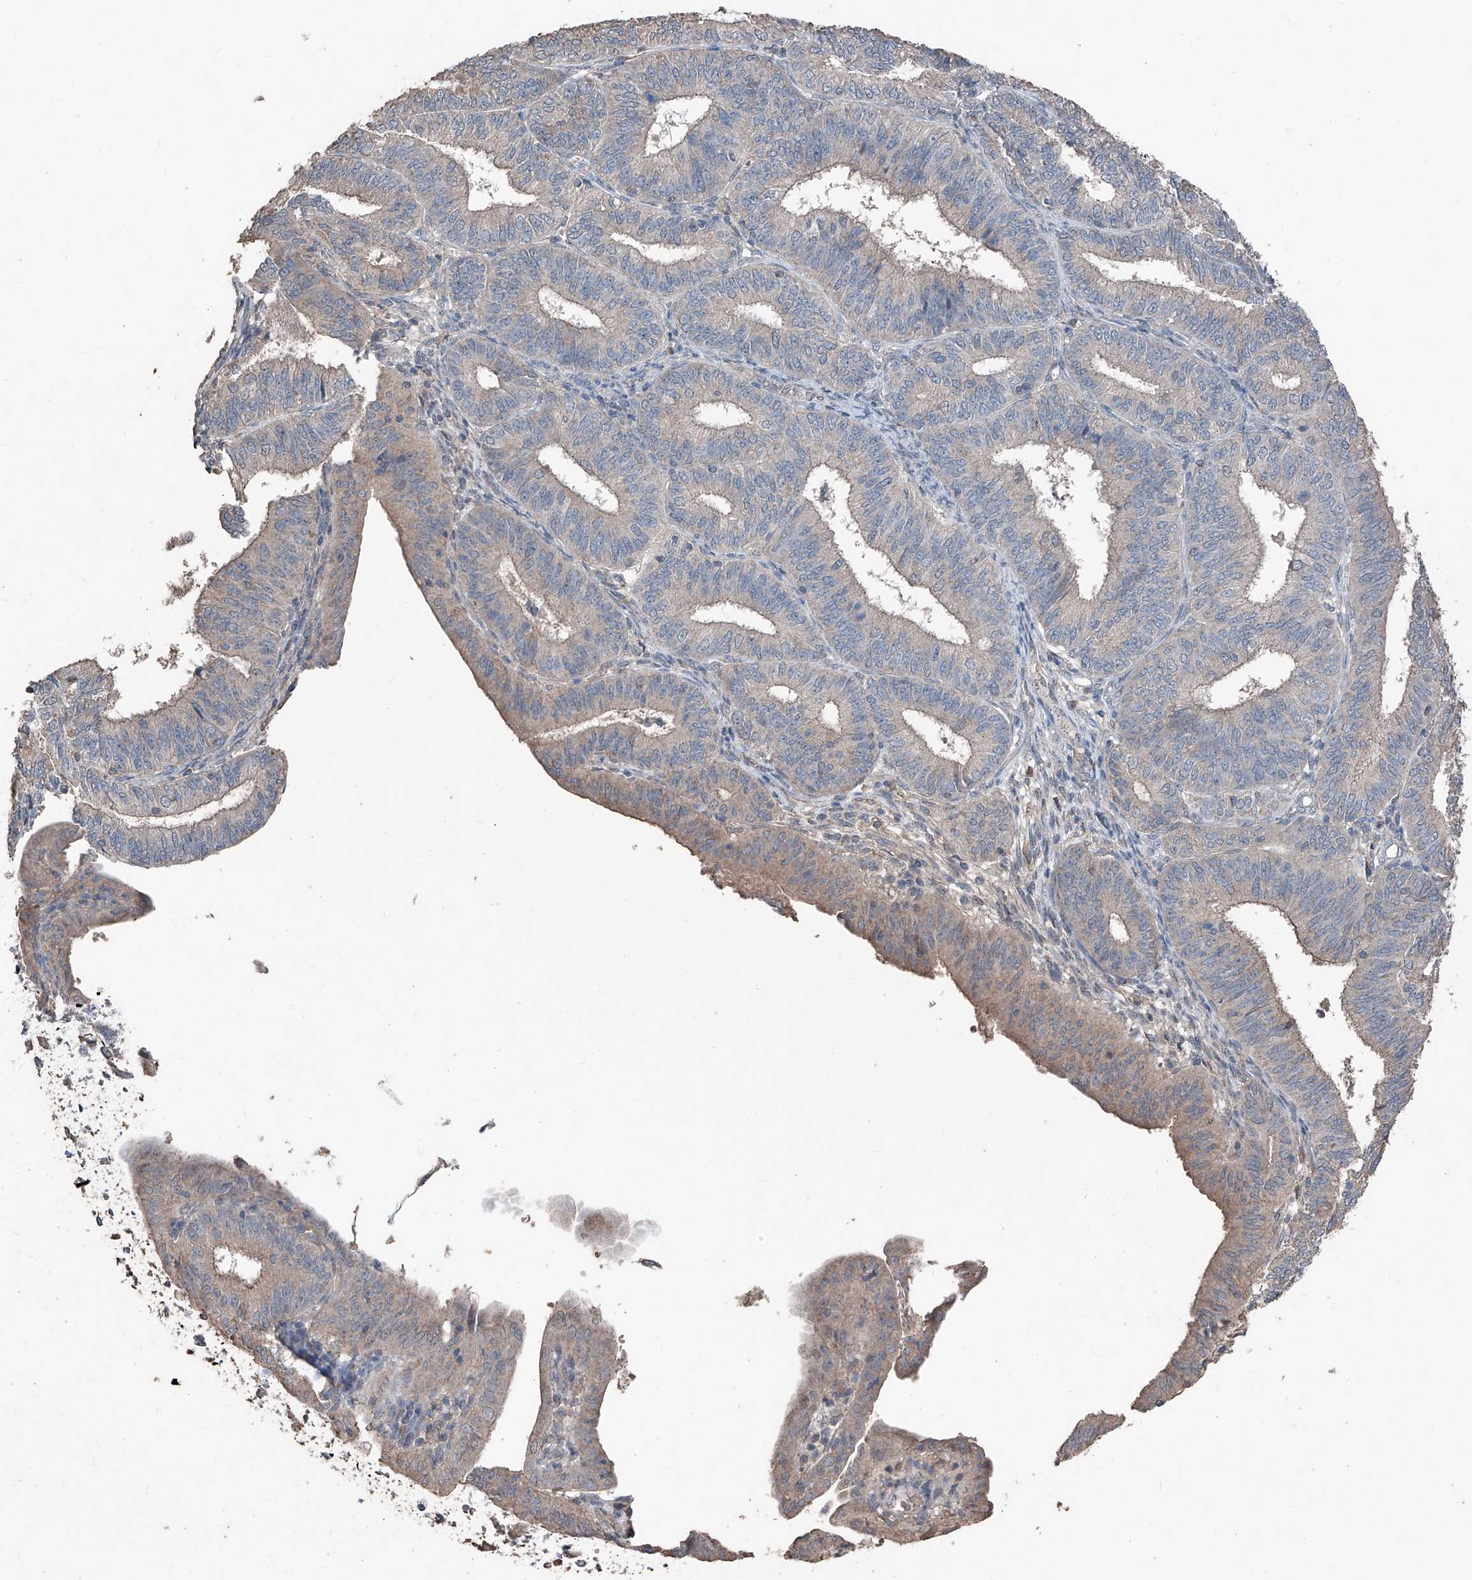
{"staining": {"intensity": "weak", "quantity": "25%-75%", "location": "cytoplasmic/membranous"}, "tissue": "endometrial cancer", "cell_type": "Tumor cells", "image_type": "cancer", "snomed": [{"axis": "morphology", "description": "Adenocarcinoma, NOS"}, {"axis": "topography", "description": "Endometrium"}], "caption": "Weak cytoplasmic/membranous staining for a protein is appreciated in about 25%-75% of tumor cells of adenocarcinoma (endometrial) using immunohistochemistry (IHC).", "gene": "MAMLD1", "patient": {"sex": "female", "age": 51}}